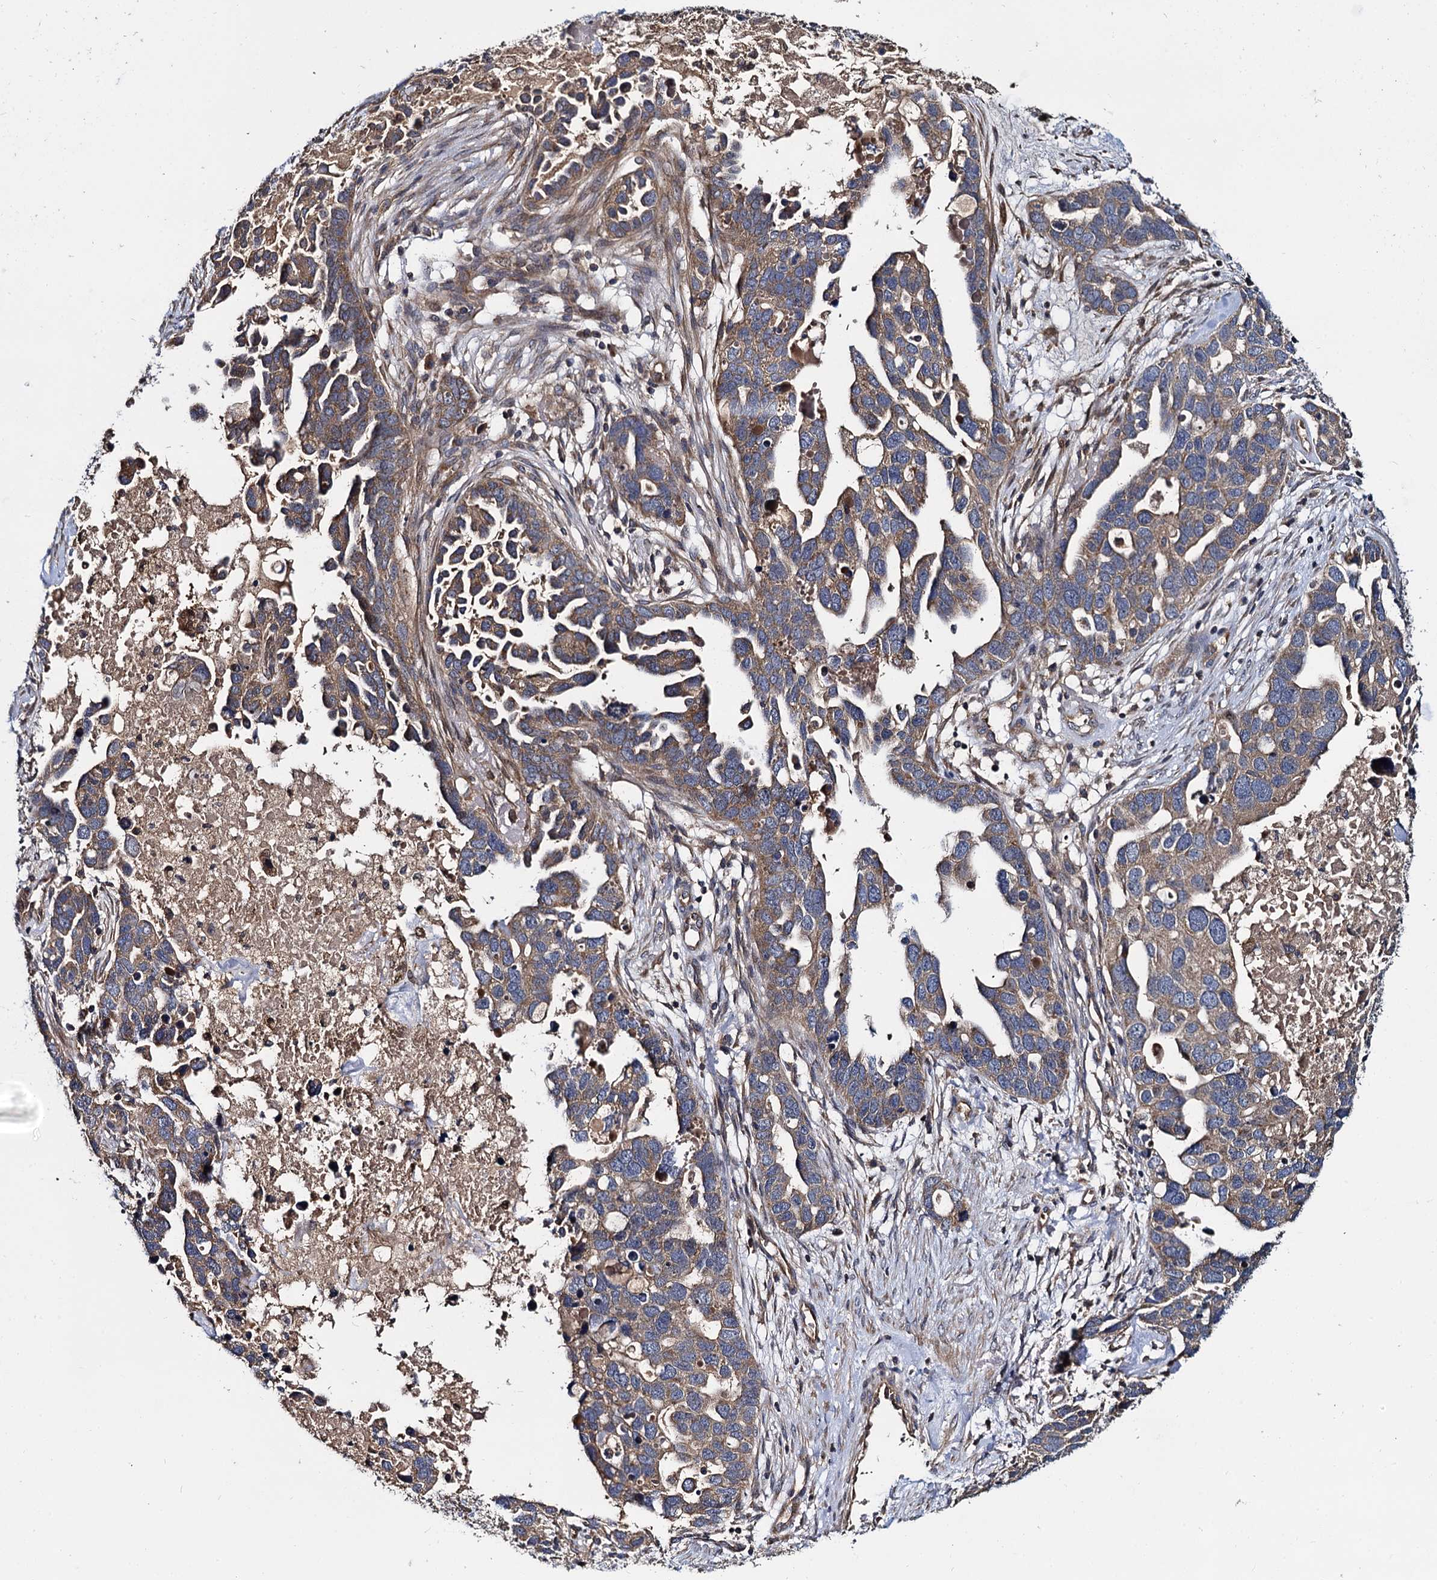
{"staining": {"intensity": "moderate", "quantity": ">75%", "location": "cytoplasmic/membranous"}, "tissue": "ovarian cancer", "cell_type": "Tumor cells", "image_type": "cancer", "snomed": [{"axis": "morphology", "description": "Cystadenocarcinoma, serous, NOS"}, {"axis": "topography", "description": "Ovary"}], "caption": "Ovarian cancer (serous cystadenocarcinoma) was stained to show a protein in brown. There is medium levels of moderate cytoplasmic/membranous expression in approximately >75% of tumor cells.", "gene": "CEP192", "patient": {"sex": "female", "age": 54}}